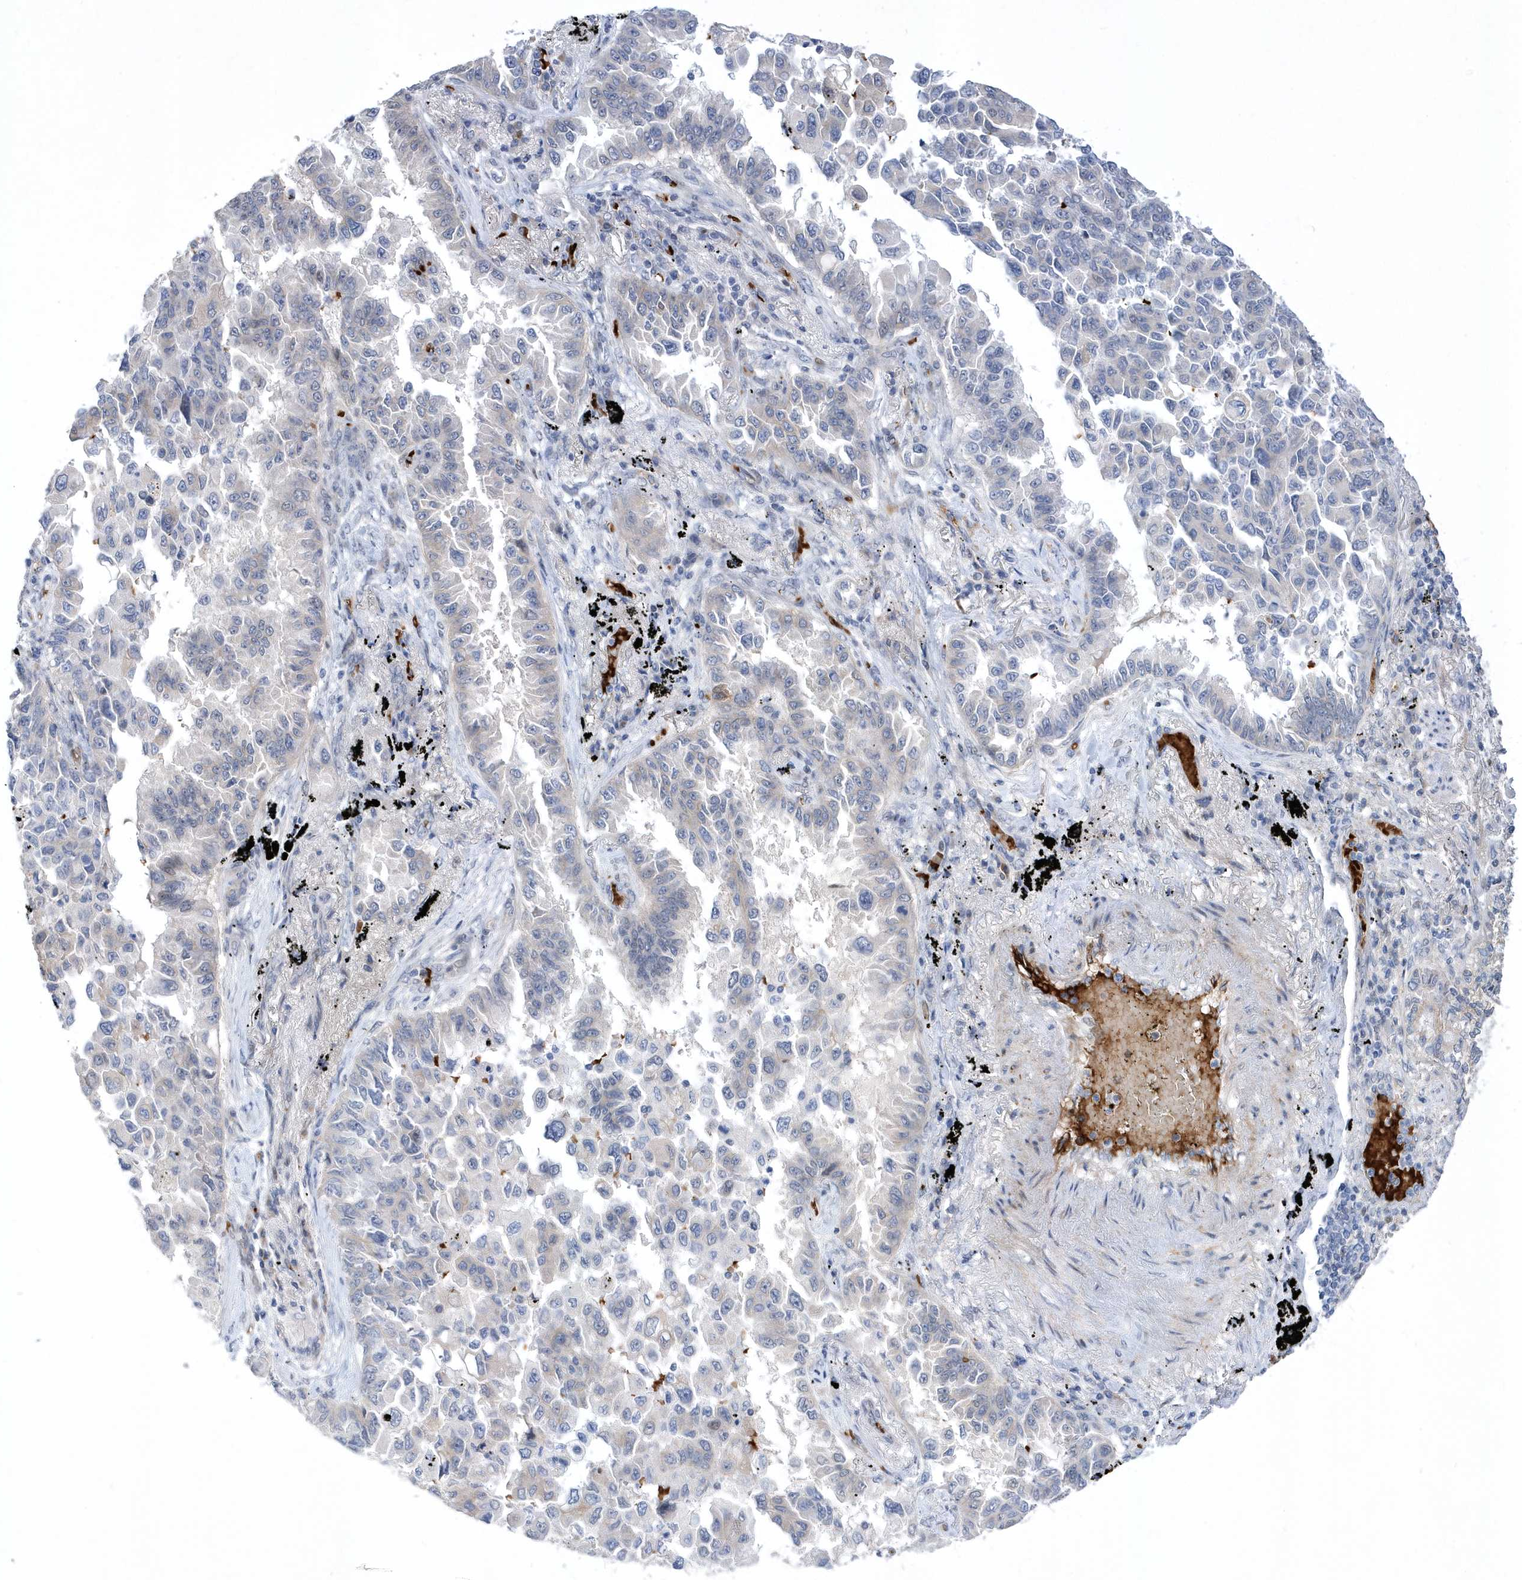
{"staining": {"intensity": "negative", "quantity": "none", "location": "none"}, "tissue": "lung cancer", "cell_type": "Tumor cells", "image_type": "cancer", "snomed": [{"axis": "morphology", "description": "Adenocarcinoma, NOS"}, {"axis": "topography", "description": "Lung"}], "caption": "This is an IHC micrograph of lung cancer (adenocarcinoma). There is no positivity in tumor cells.", "gene": "ZNF875", "patient": {"sex": "female", "age": 67}}